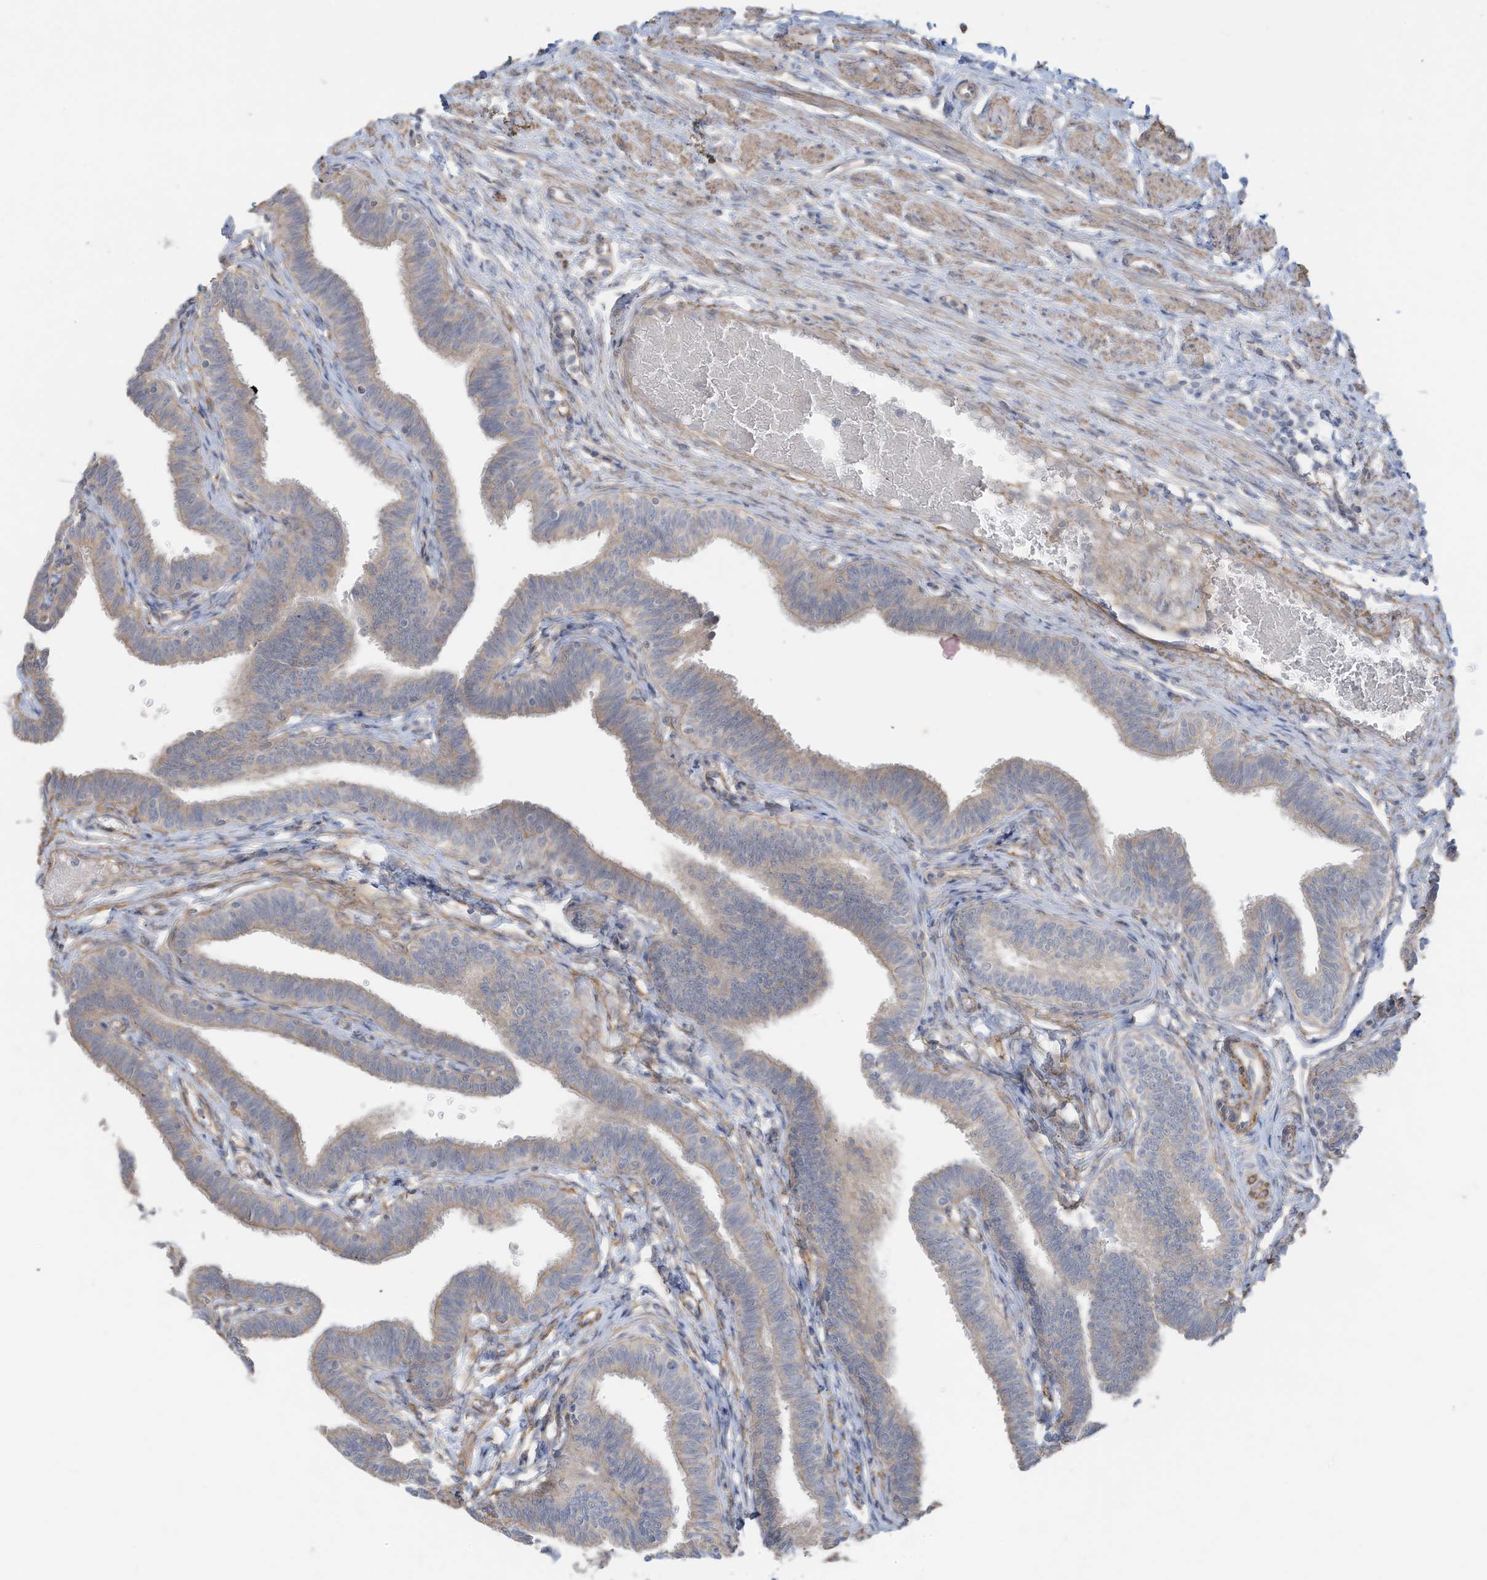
{"staining": {"intensity": "negative", "quantity": "none", "location": "none"}, "tissue": "fallopian tube", "cell_type": "Glandular cells", "image_type": "normal", "snomed": [{"axis": "morphology", "description": "Normal tissue, NOS"}, {"axis": "topography", "description": "Fallopian tube"}, {"axis": "topography", "description": "Ovary"}], "caption": "DAB immunohistochemical staining of benign fallopian tube exhibits no significant staining in glandular cells. (Stains: DAB IHC with hematoxylin counter stain, Microscopy: brightfield microscopy at high magnification).", "gene": "SLC17A7", "patient": {"sex": "female", "age": 23}}